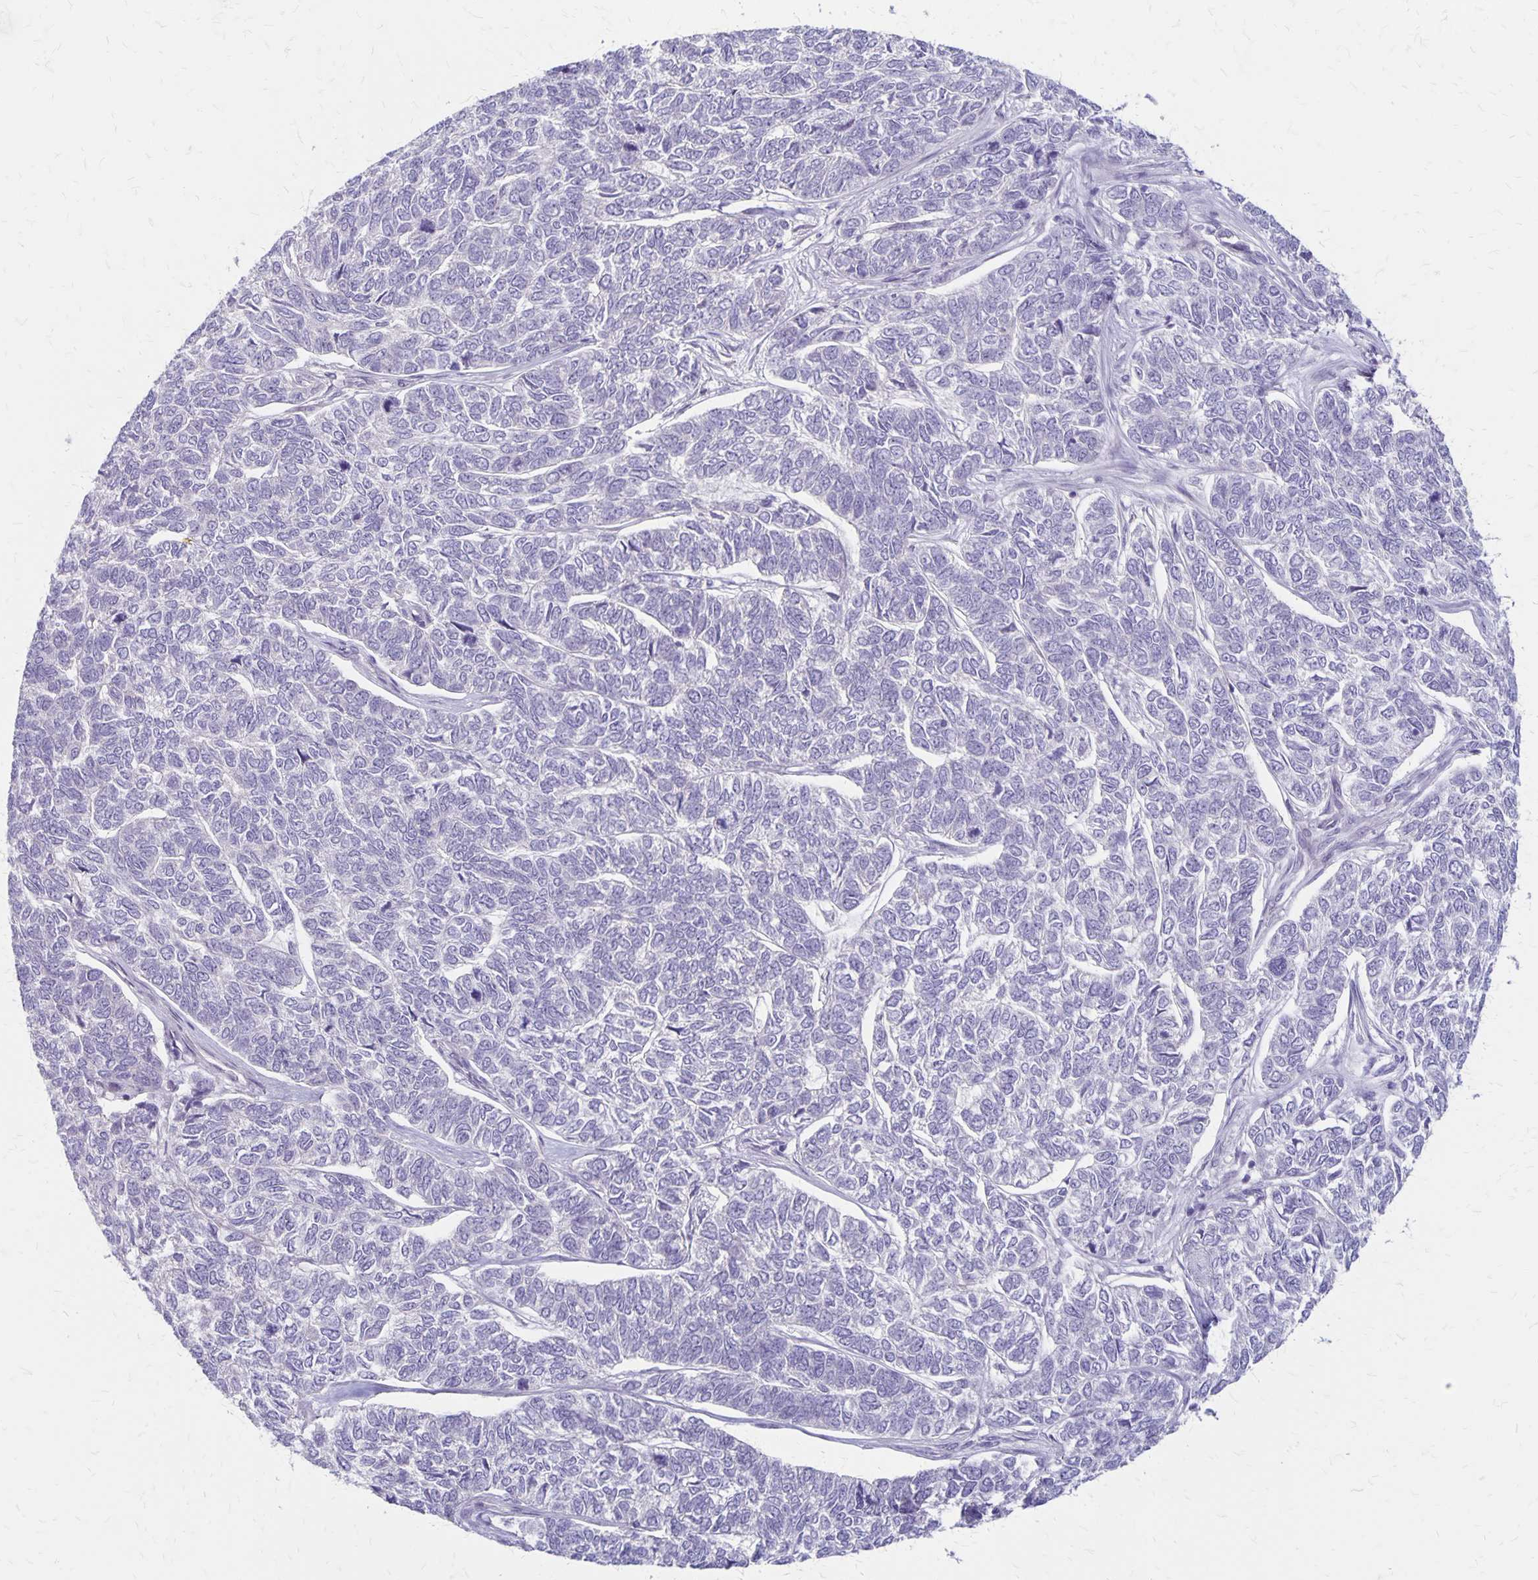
{"staining": {"intensity": "negative", "quantity": "none", "location": "none"}, "tissue": "skin cancer", "cell_type": "Tumor cells", "image_type": "cancer", "snomed": [{"axis": "morphology", "description": "Basal cell carcinoma"}, {"axis": "topography", "description": "Skin"}], "caption": "The image demonstrates no significant positivity in tumor cells of skin basal cell carcinoma.", "gene": "HOMER1", "patient": {"sex": "female", "age": 65}}